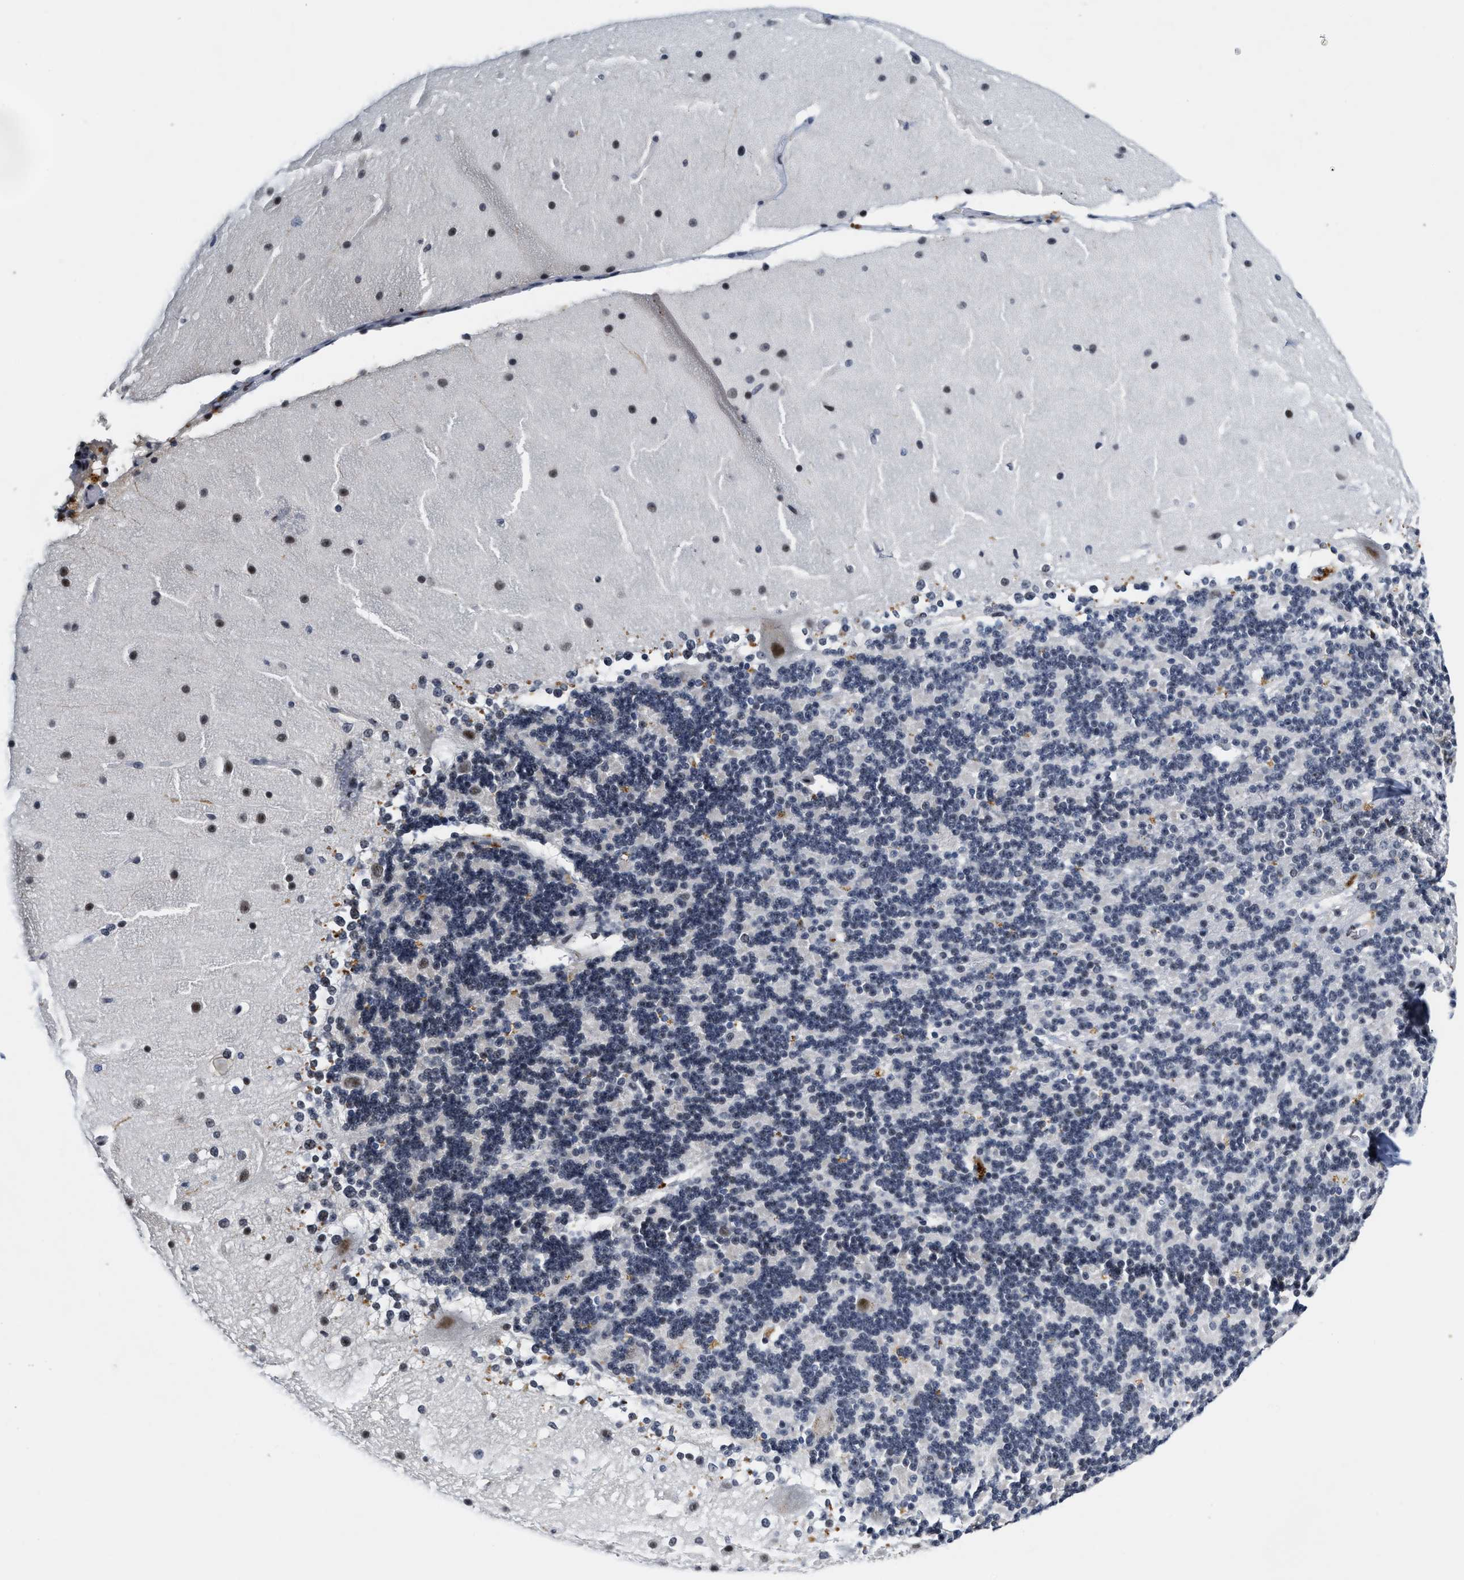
{"staining": {"intensity": "negative", "quantity": "none", "location": "none"}, "tissue": "cerebellum", "cell_type": "Cells in granular layer", "image_type": "normal", "snomed": [{"axis": "morphology", "description": "Normal tissue, NOS"}, {"axis": "topography", "description": "Cerebellum"}], "caption": "Immunohistochemical staining of benign cerebellum exhibits no significant staining in cells in granular layer.", "gene": "INIP", "patient": {"sex": "female", "age": 19}}